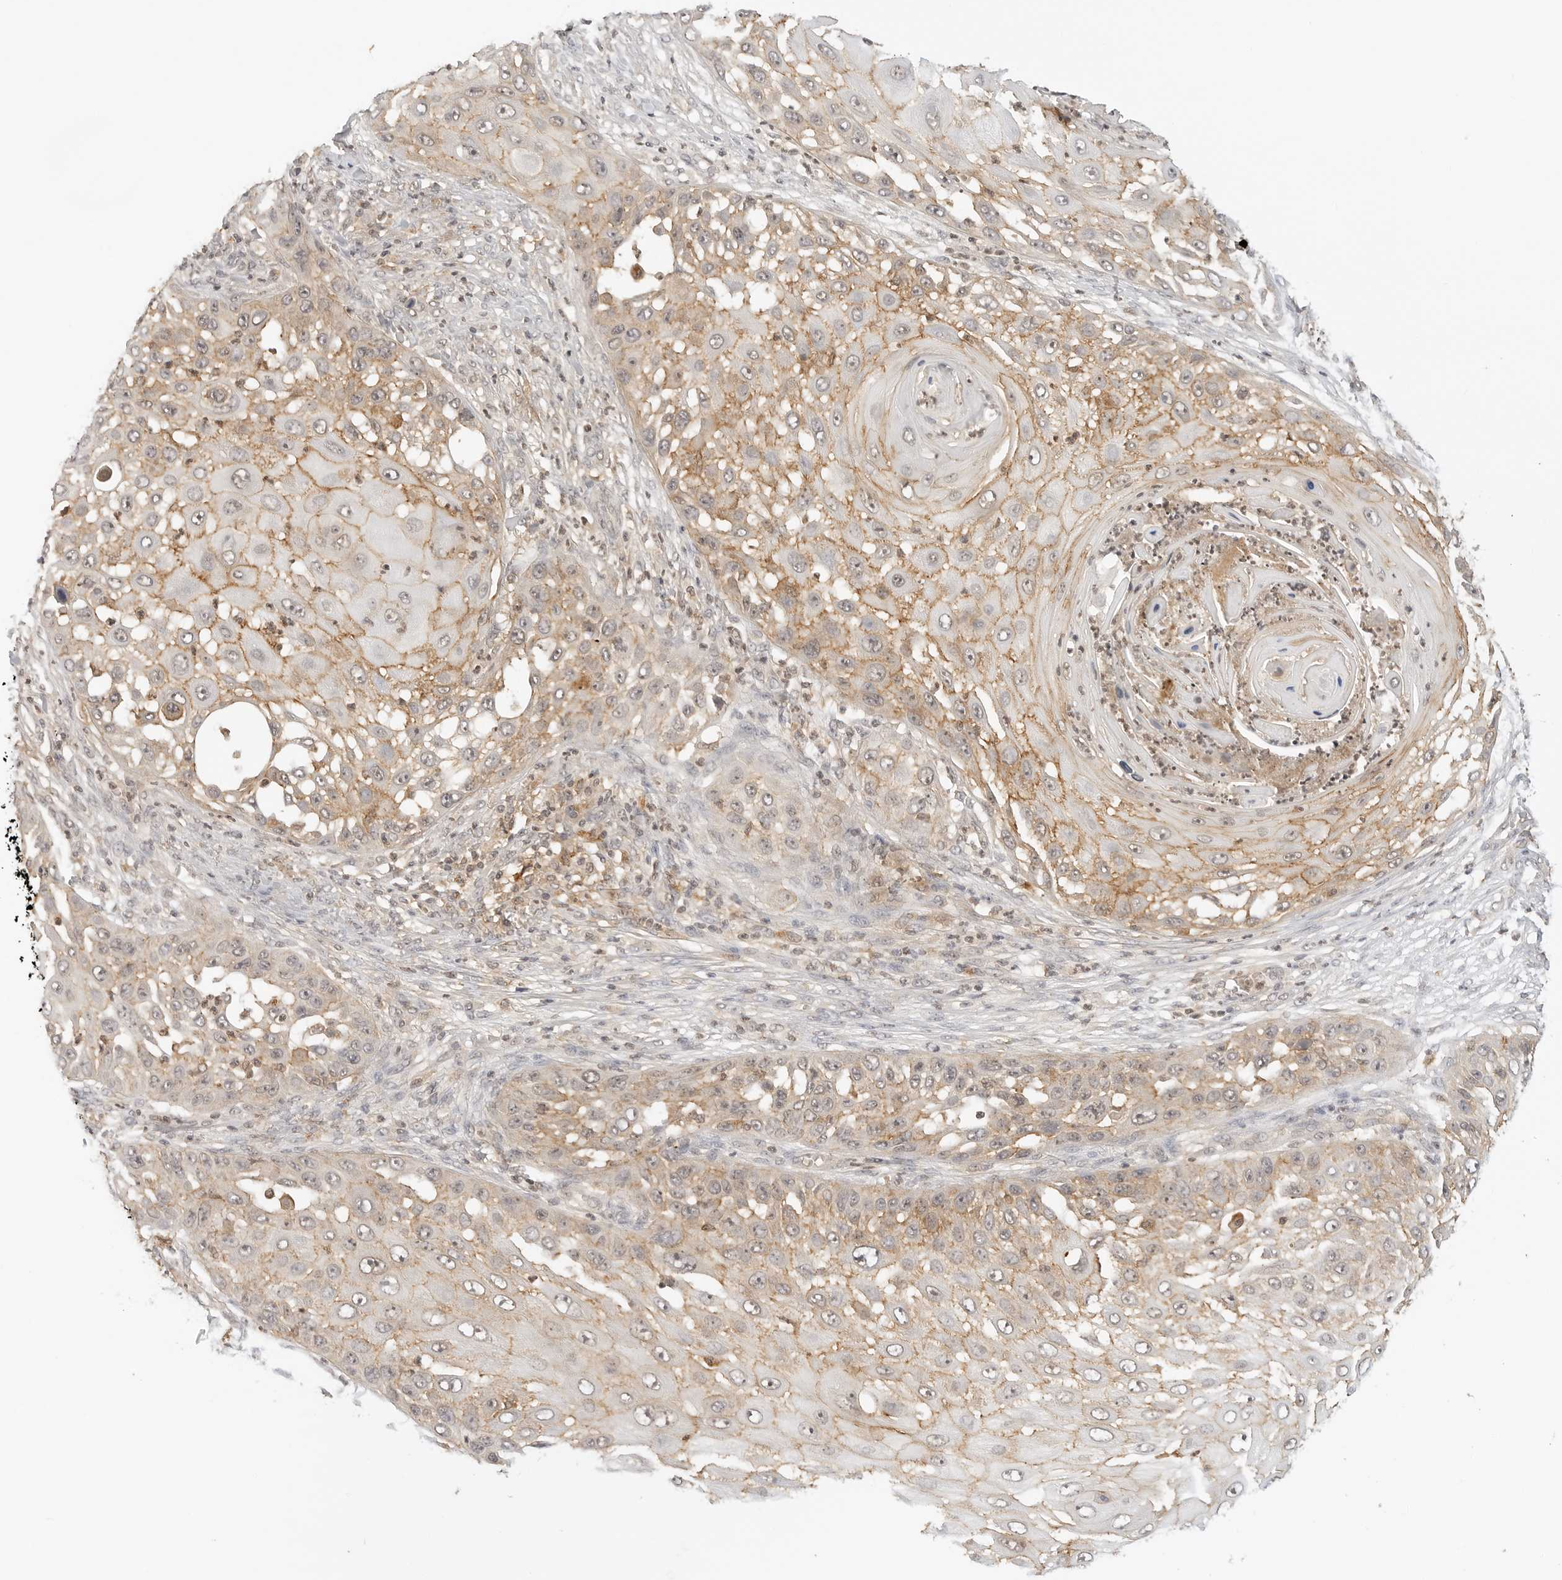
{"staining": {"intensity": "moderate", "quantity": ">75%", "location": "cytoplasmic/membranous"}, "tissue": "skin cancer", "cell_type": "Tumor cells", "image_type": "cancer", "snomed": [{"axis": "morphology", "description": "Squamous cell carcinoma, NOS"}, {"axis": "topography", "description": "Skin"}], "caption": "Skin squamous cell carcinoma tissue displays moderate cytoplasmic/membranous positivity in about >75% of tumor cells, visualized by immunohistochemistry.", "gene": "EPHA1", "patient": {"sex": "female", "age": 44}}